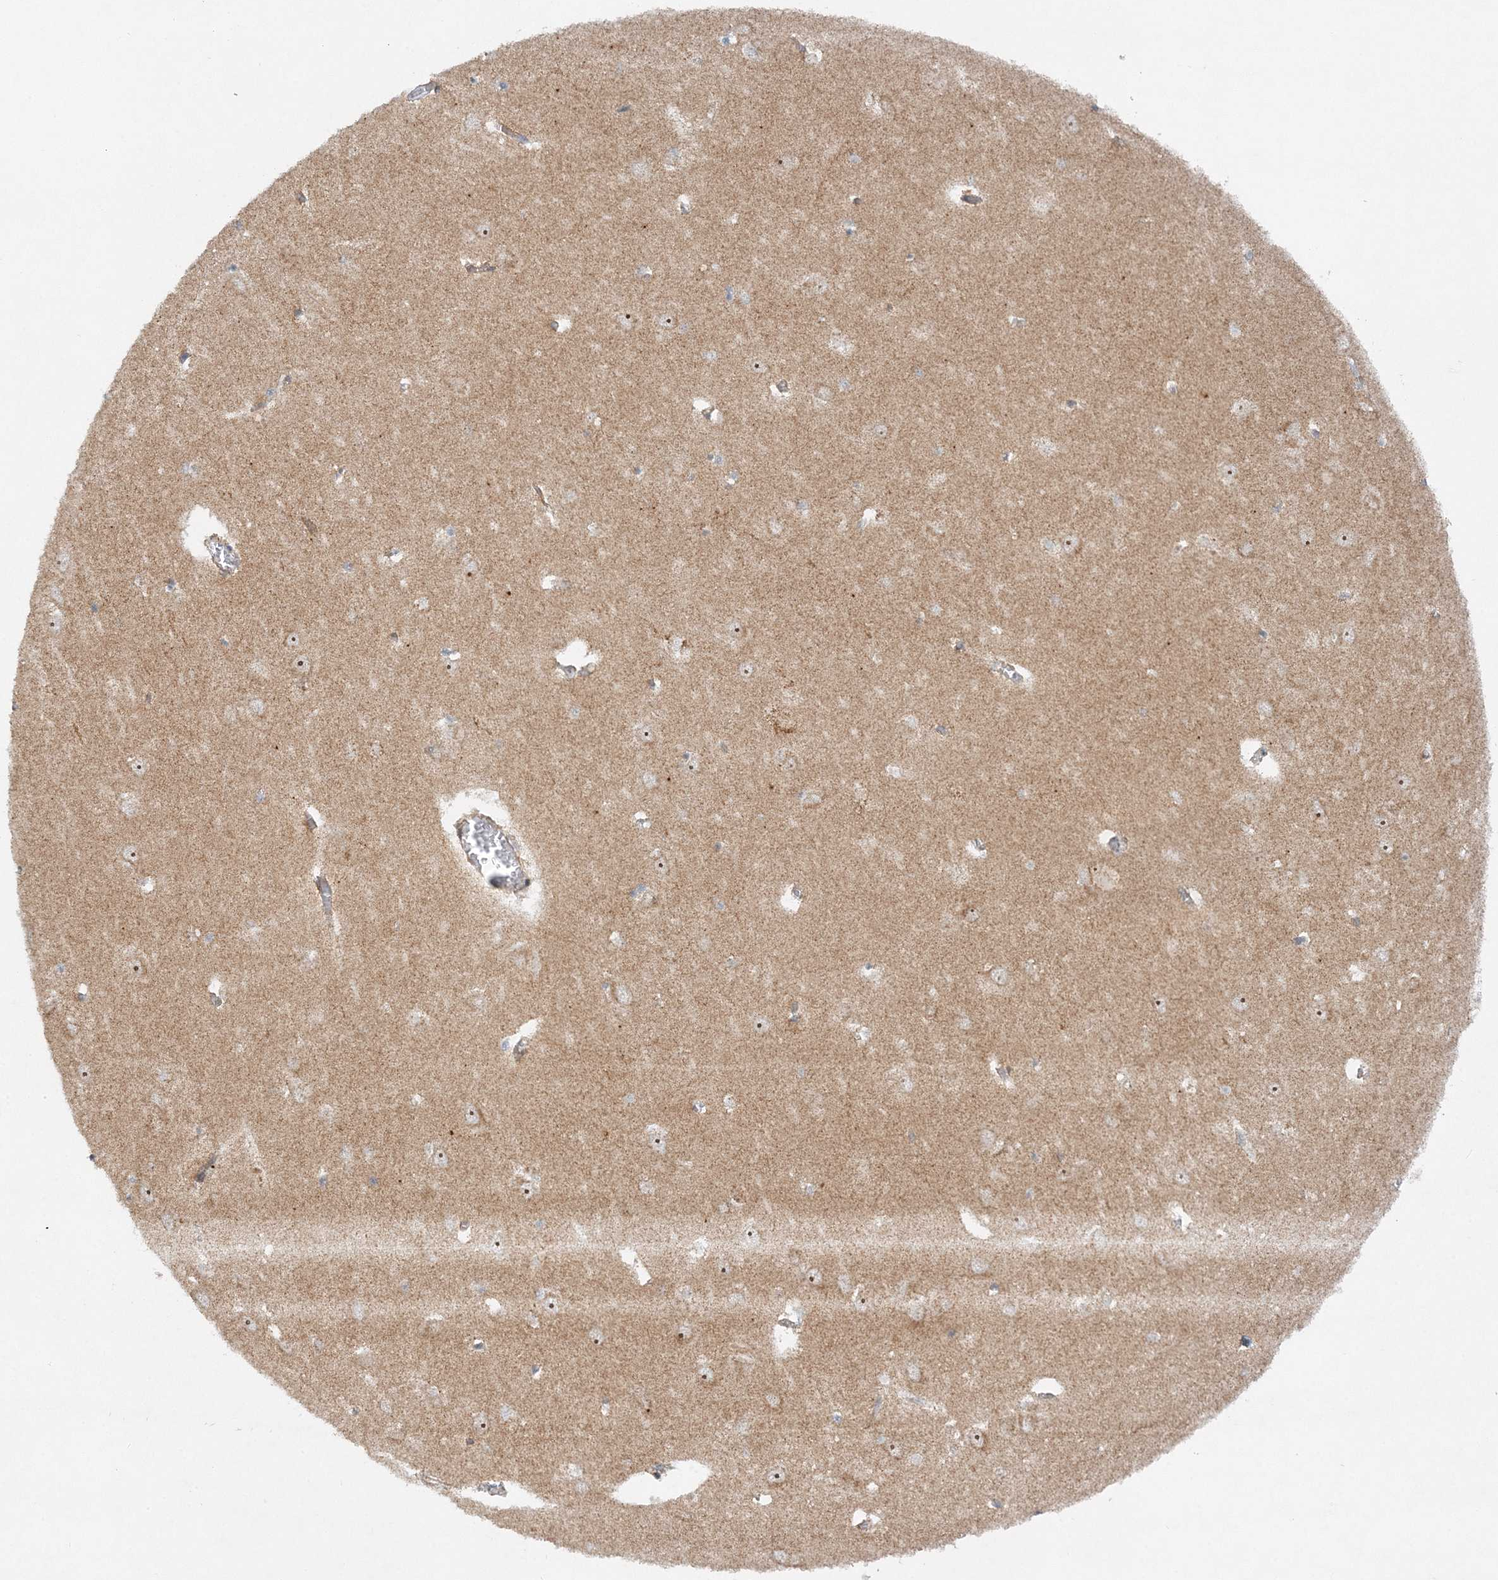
{"staining": {"intensity": "negative", "quantity": "none", "location": "none"}, "tissue": "hippocampus", "cell_type": "Glial cells", "image_type": "normal", "snomed": [{"axis": "morphology", "description": "Normal tissue, NOS"}, {"axis": "topography", "description": "Hippocampus"}], "caption": "This is an IHC image of normal hippocampus. There is no expression in glial cells.", "gene": "RAB11FIP2", "patient": {"sex": "male", "age": 70}}